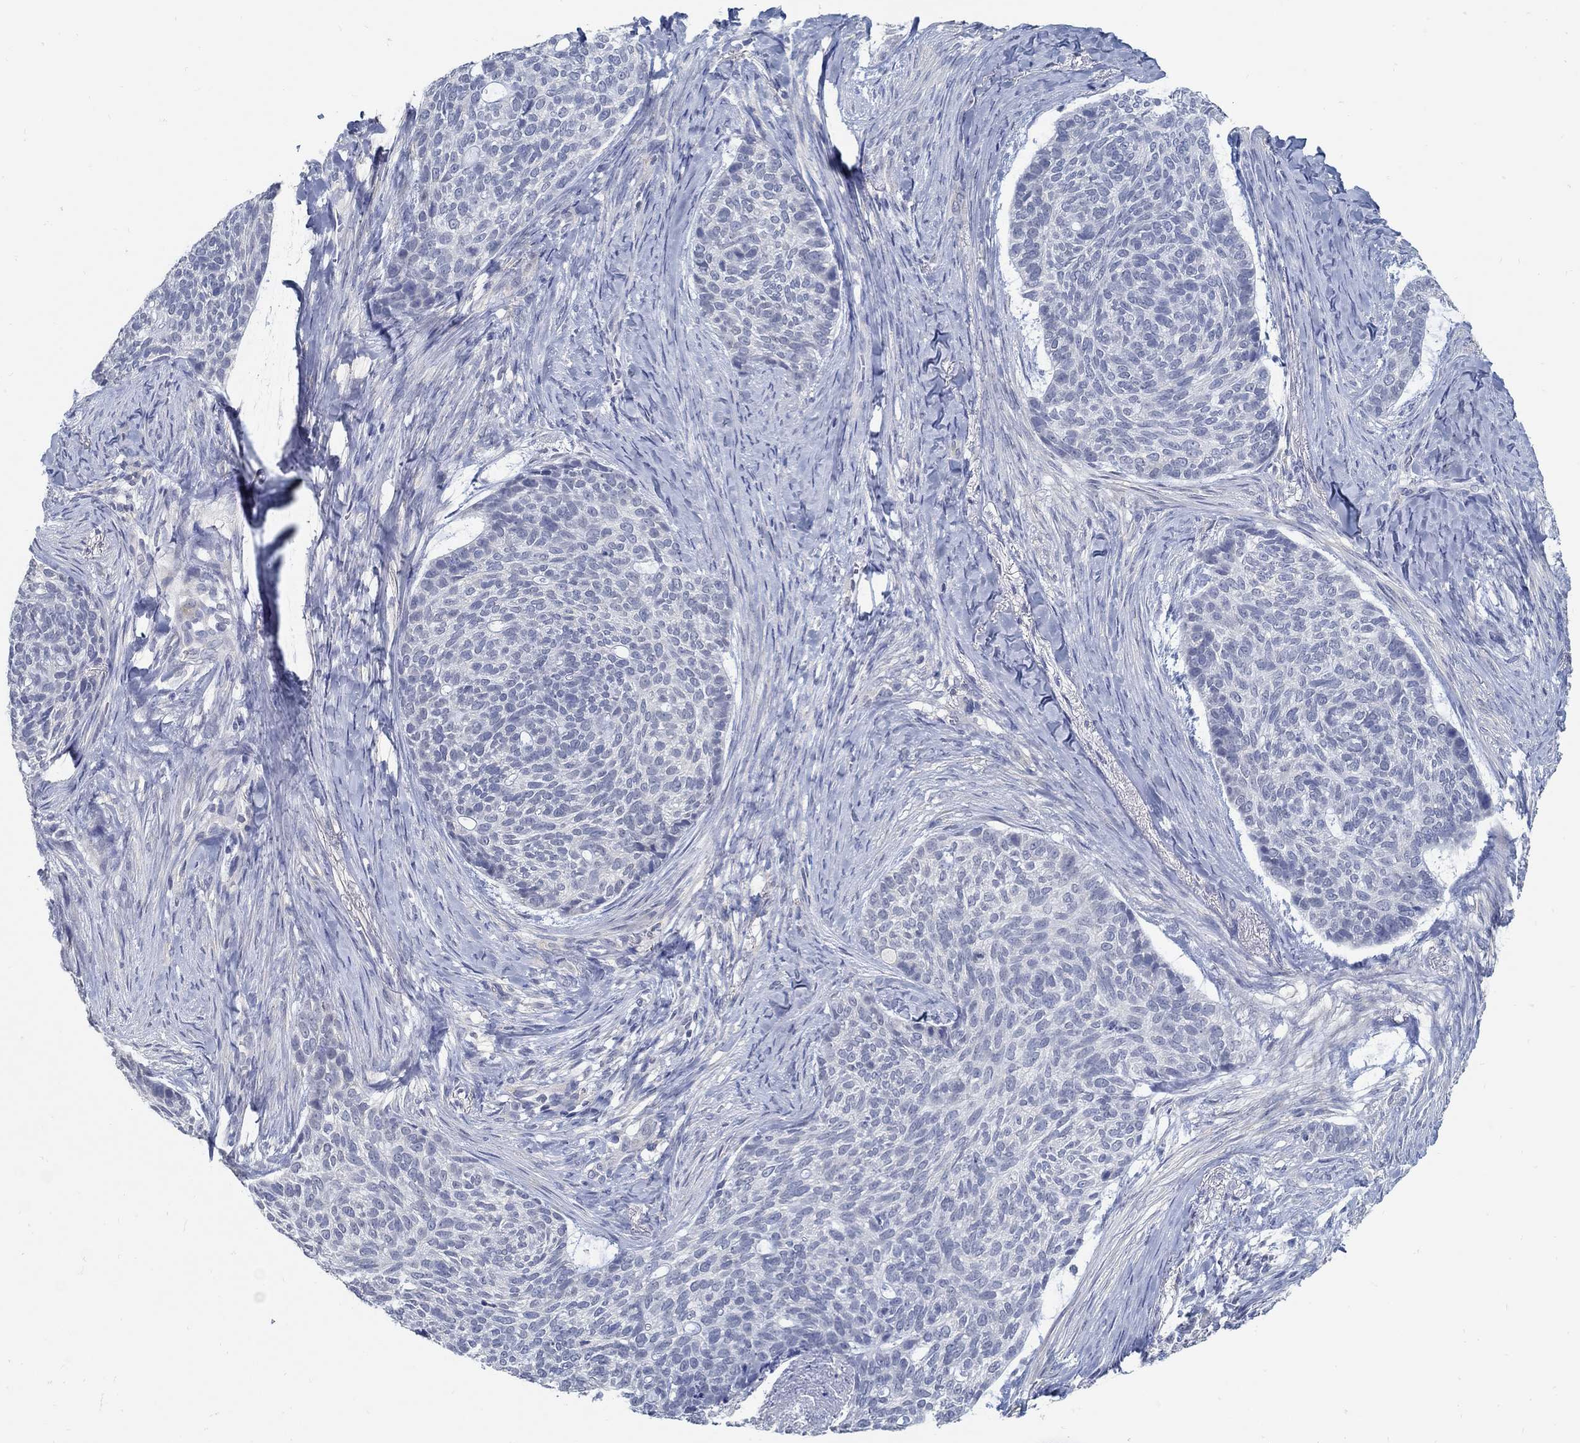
{"staining": {"intensity": "negative", "quantity": "none", "location": "none"}, "tissue": "skin cancer", "cell_type": "Tumor cells", "image_type": "cancer", "snomed": [{"axis": "morphology", "description": "Basal cell carcinoma"}, {"axis": "topography", "description": "Skin"}], "caption": "Tumor cells show no significant positivity in skin cancer (basal cell carcinoma).", "gene": "PCDH11X", "patient": {"sex": "female", "age": 69}}